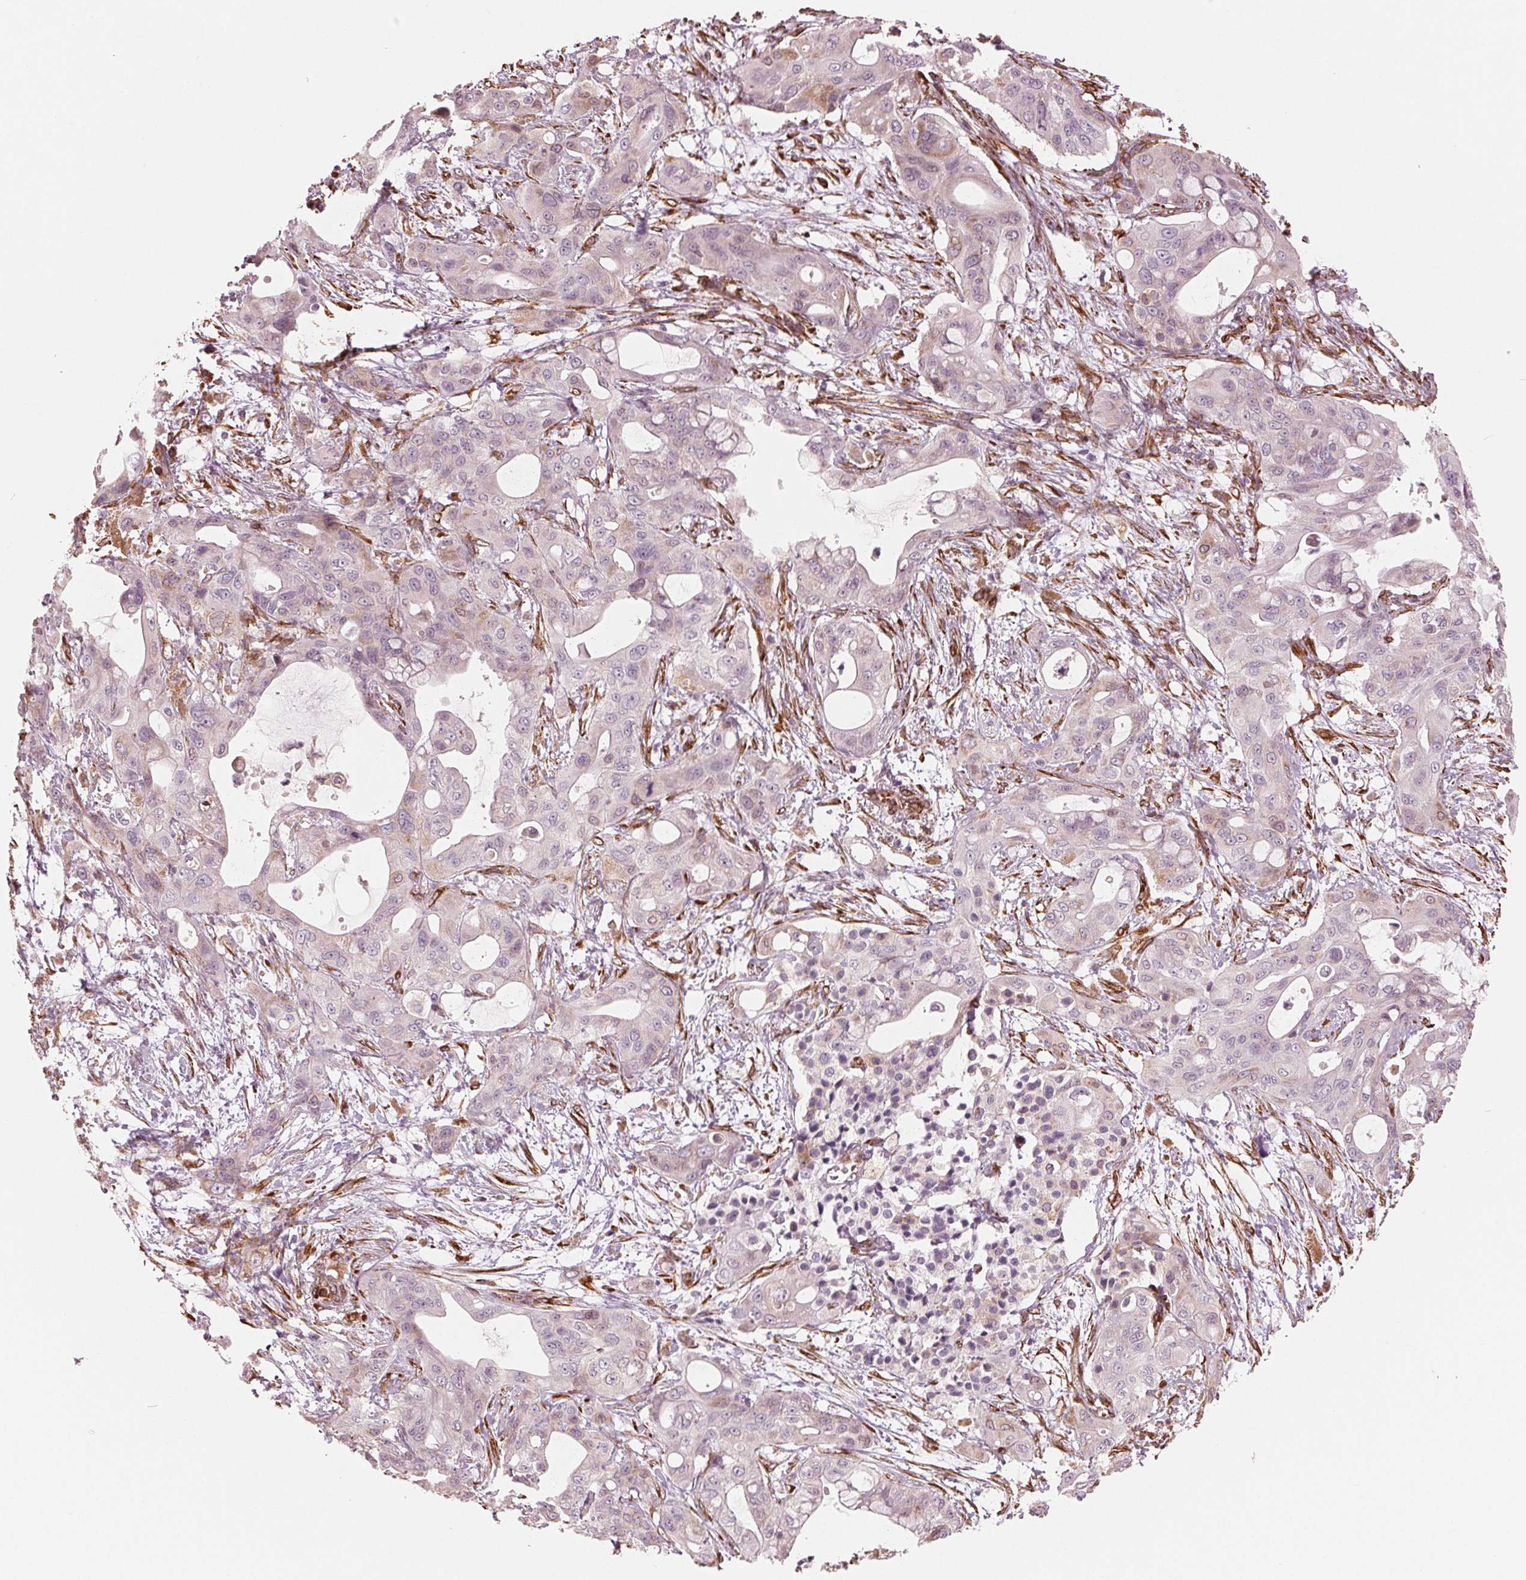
{"staining": {"intensity": "negative", "quantity": "none", "location": "none"}, "tissue": "pancreatic cancer", "cell_type": "Tumor cells", "image_type": "cancer", "snomed": [{"axis": "morphology", "description": "Adenocarcinoma, NOS"}, {"axis": "topography", "description": "Pancreas"}], "caption": "Pancreatic adenocarcinoma was stained to show a protein in brown. There is no significant positivity in tumor cells.", "gene": "IKBIP", "patient": {"sex": "male", "age": 71}}